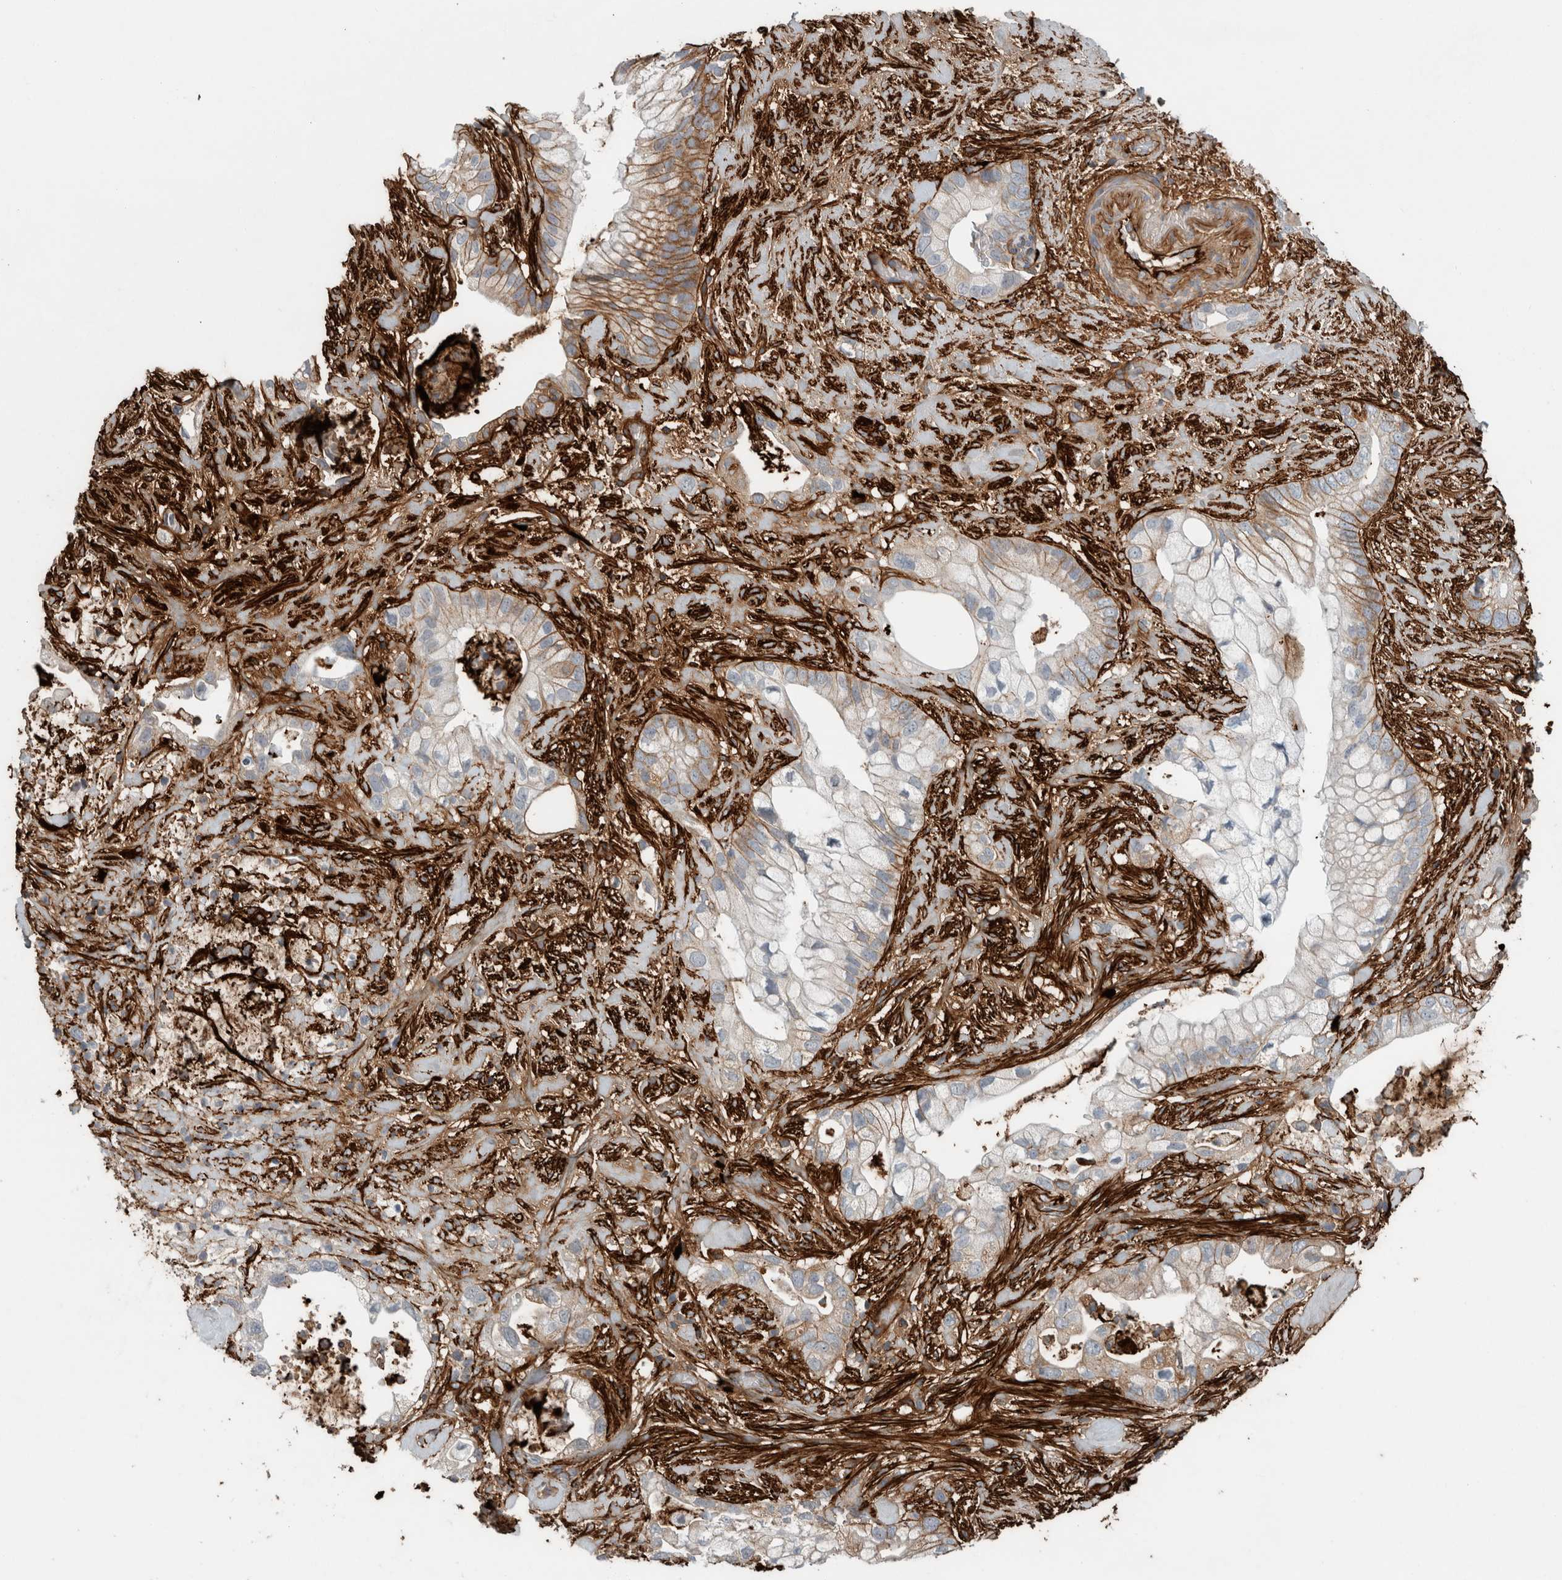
{"staining": {"intensity": "moderate", "quantity": "<25%", "location": "cytoplasmic/membranous"}, "tissue": "pancreatic cancer", "cell_type": "Tumor cells", "image_type": "cancer", "snomed": [{"axis": "morphology", "description": "Adenocarcinoma, NOS"}, {"axis": "topography", "description": "Pancreas"}], "caption": "Protein analysis of pancreatic cancer tissue demonstrates moderate cytoplasmic/membranous positivity in about <25% of tumor cells. Using DAB (brown) and hematoxylin (blue) stains, captured at high magnification using brightfield microscopy.", "gene": "FN1", "patient": {"sex": "male", "age": 53}}